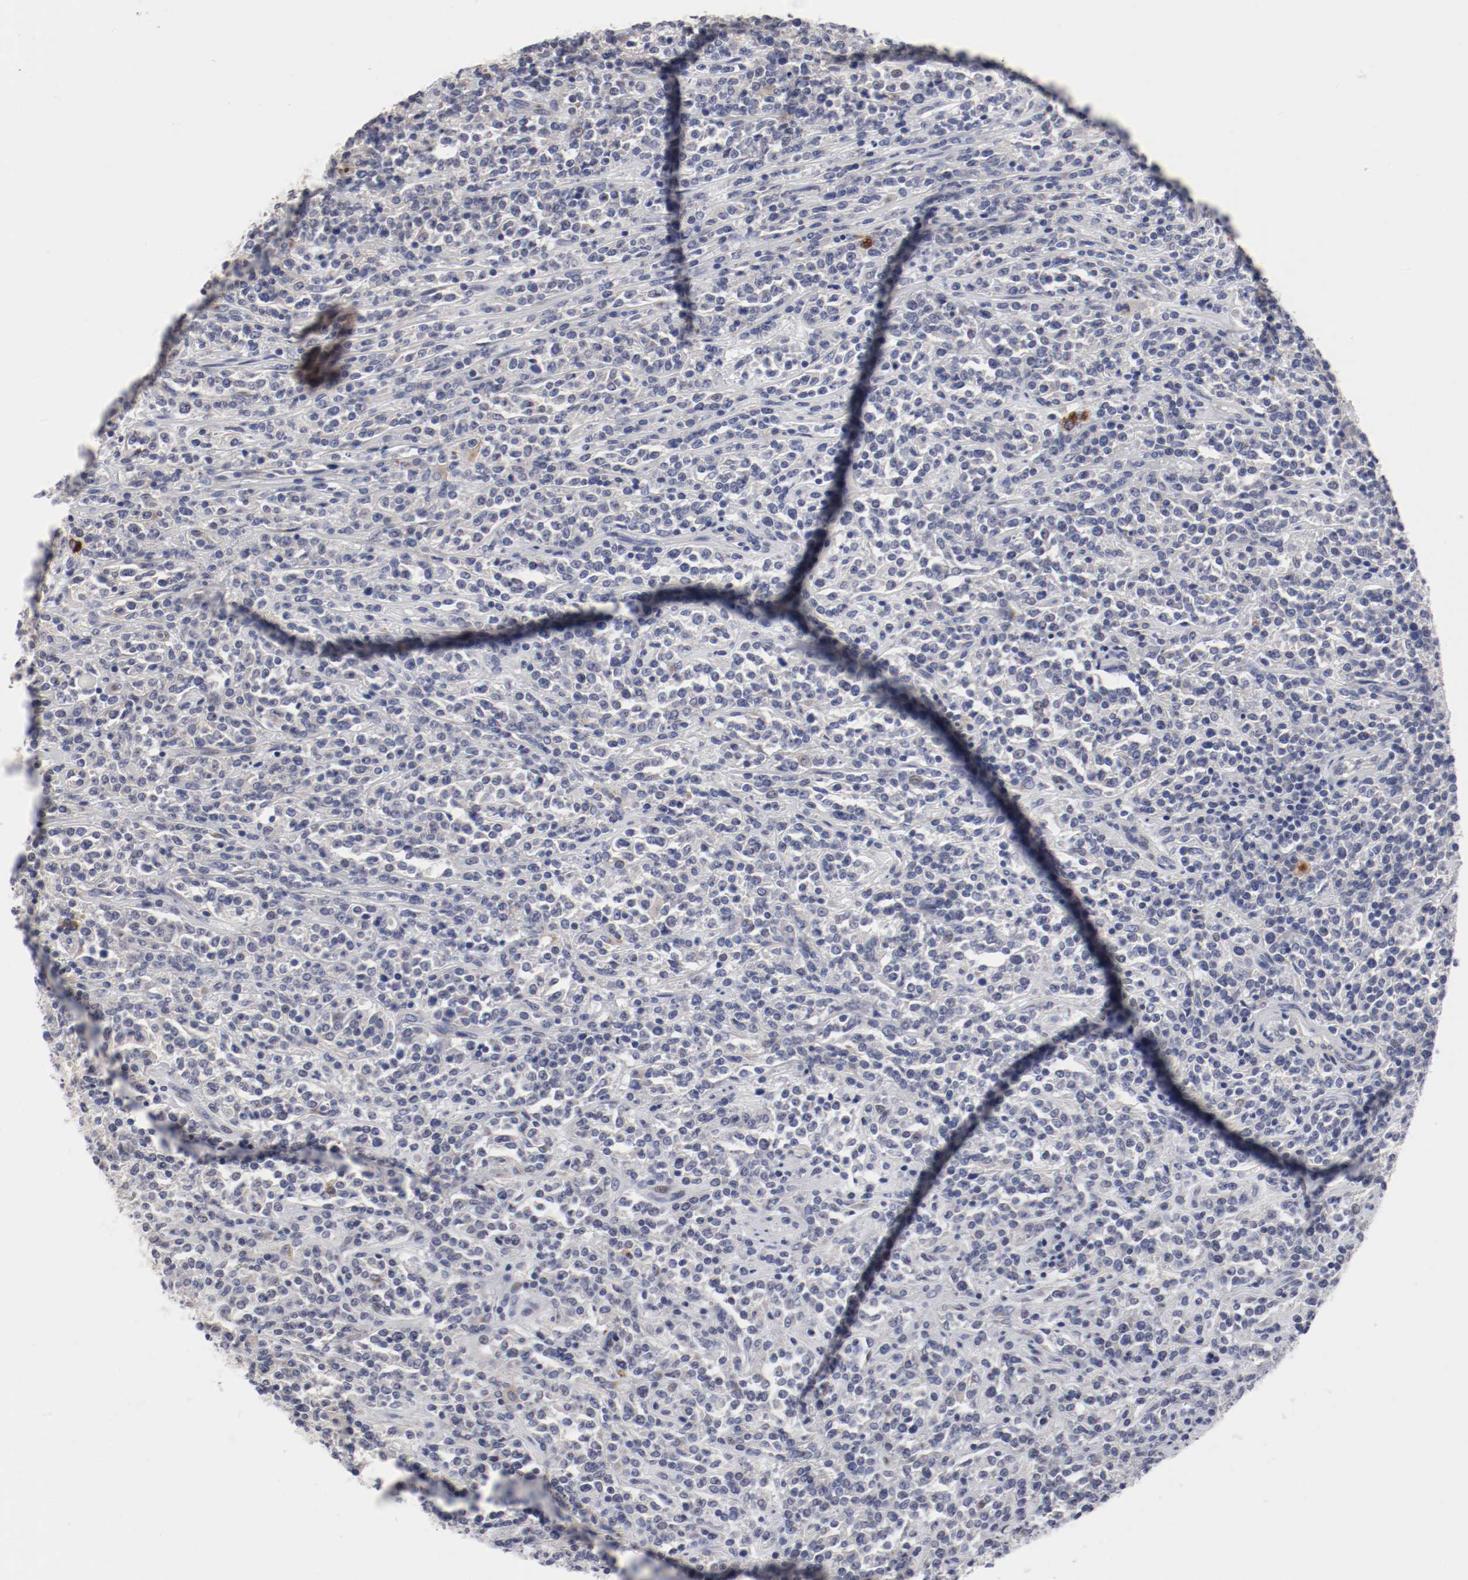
{"staining": {"intensity": "negative", "quantity": "none", "location": "none"}, "tissue": "lymphoma", "cell_type": "Tumor cells", "image_type": "cancer", "snomed": [{"axis": "morphology", "description": "Malignant lymphoma, non-Hodgkin's type, High grade"}, {"axis": "topography", "description": "Soft tissue"}], "caption": "The histopathology image exhibits no significant positivity in tumor cells of lymphoma. (Brightfield microscopy of DAB IHC at high magnification).", "gene": "GPR143", "patient": {"sex": "male", "age": 18}}